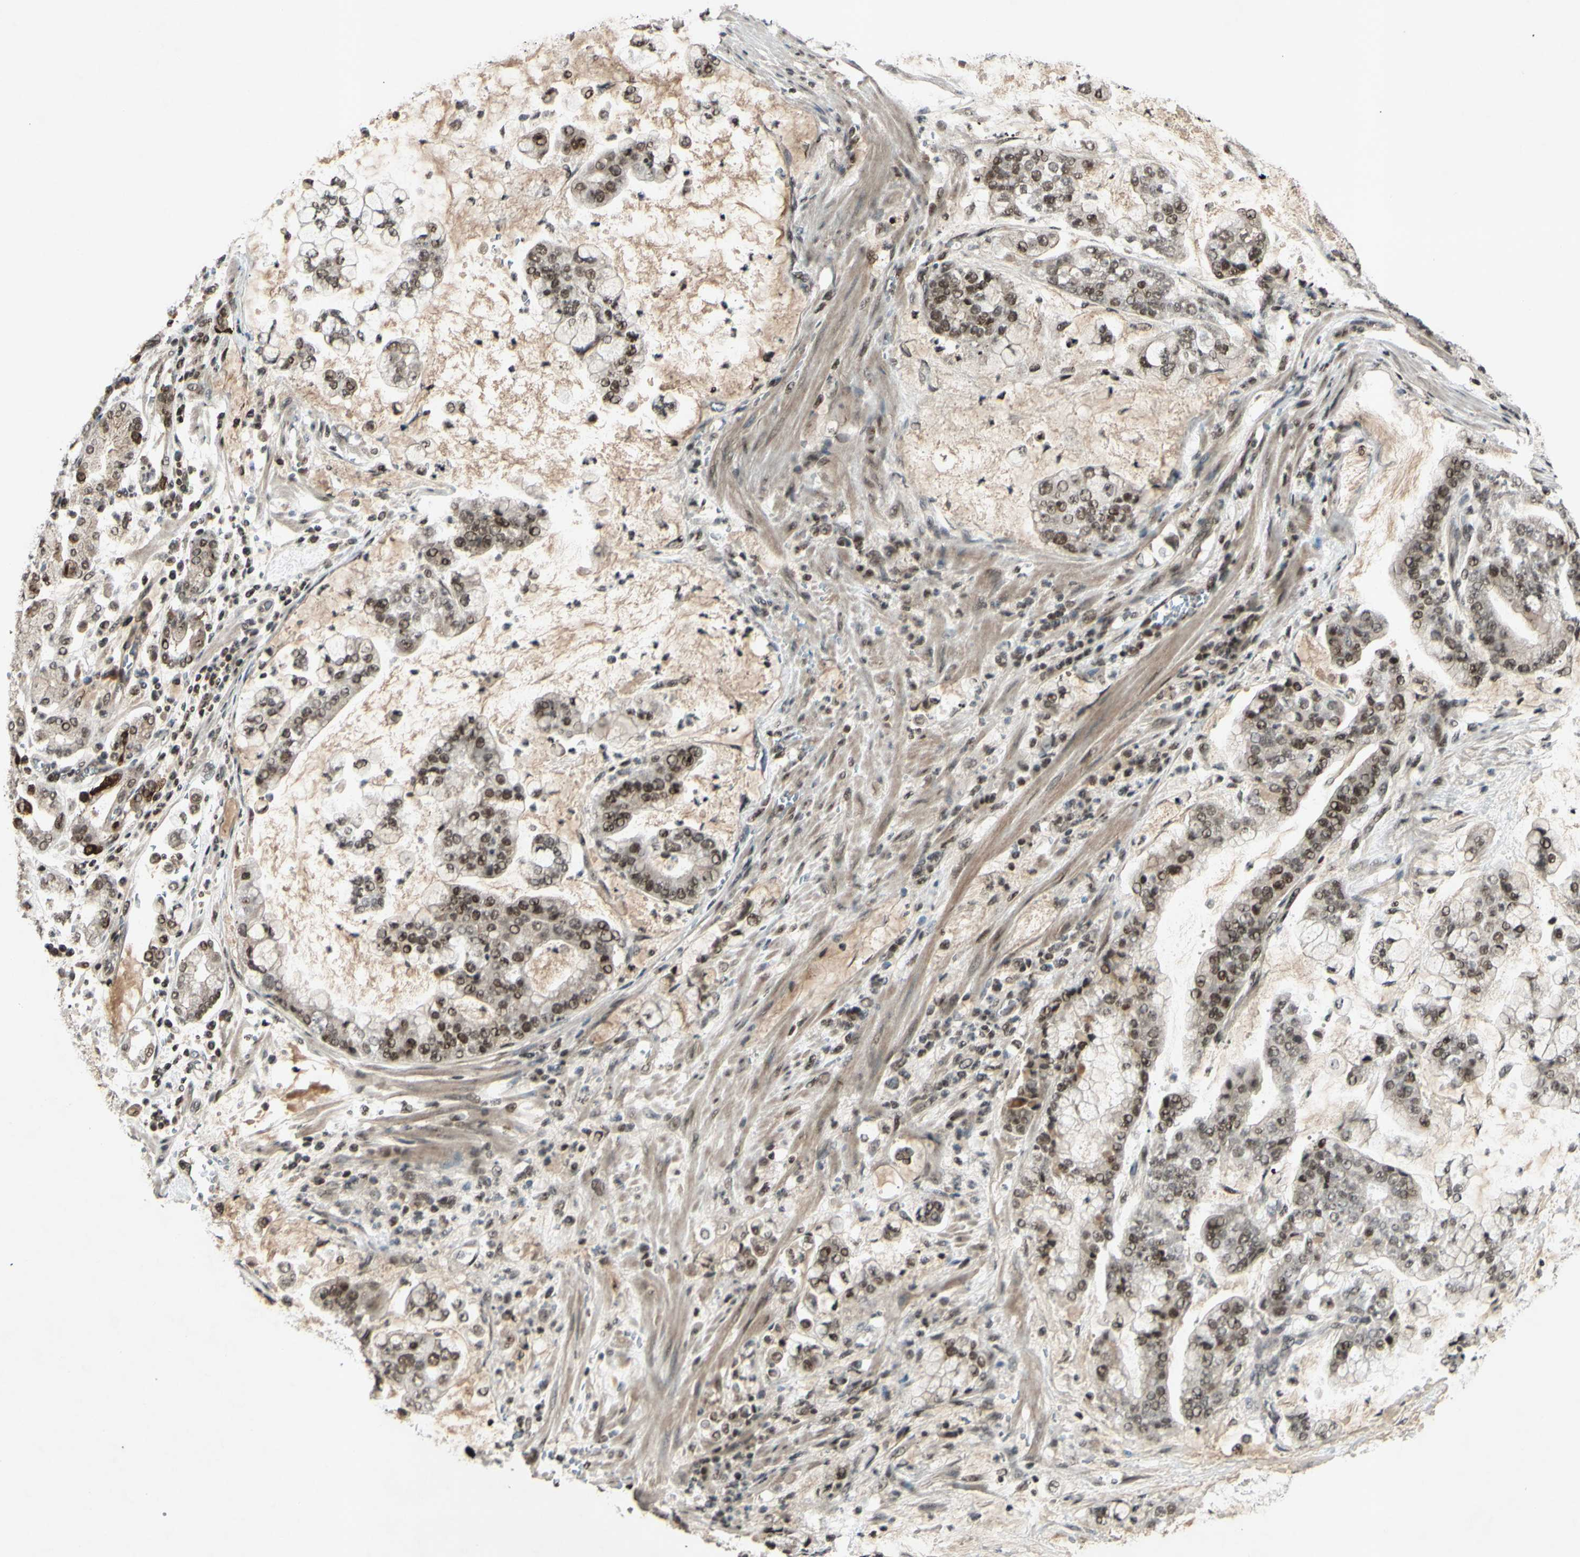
{"staining": {"intensity": "moderate", "quantity": ">75%", "location": "nuclear"}, "tissue": "stomach cancer", "cell_type": "Tumor cells", "image_type": "cancer", "snomed": [{"axis": "morphology", "description": "Normal tissue, NOS"}, {"axis": "morphology", "description": "Adenocarcinoma, NOS"}, {"axis": "topography", "description": "Stomach, upper"}, {"axis": "topography", "description": "Stomach"}], "caption": "There is medium levels of moderate nuclear positivity in tumor cells of adenocarcinoma (stomach), as demonstrated by immunohistochemical staining (brown color).", "gene": "SNW1", "patient": {"sex": "male", "age": 76}}